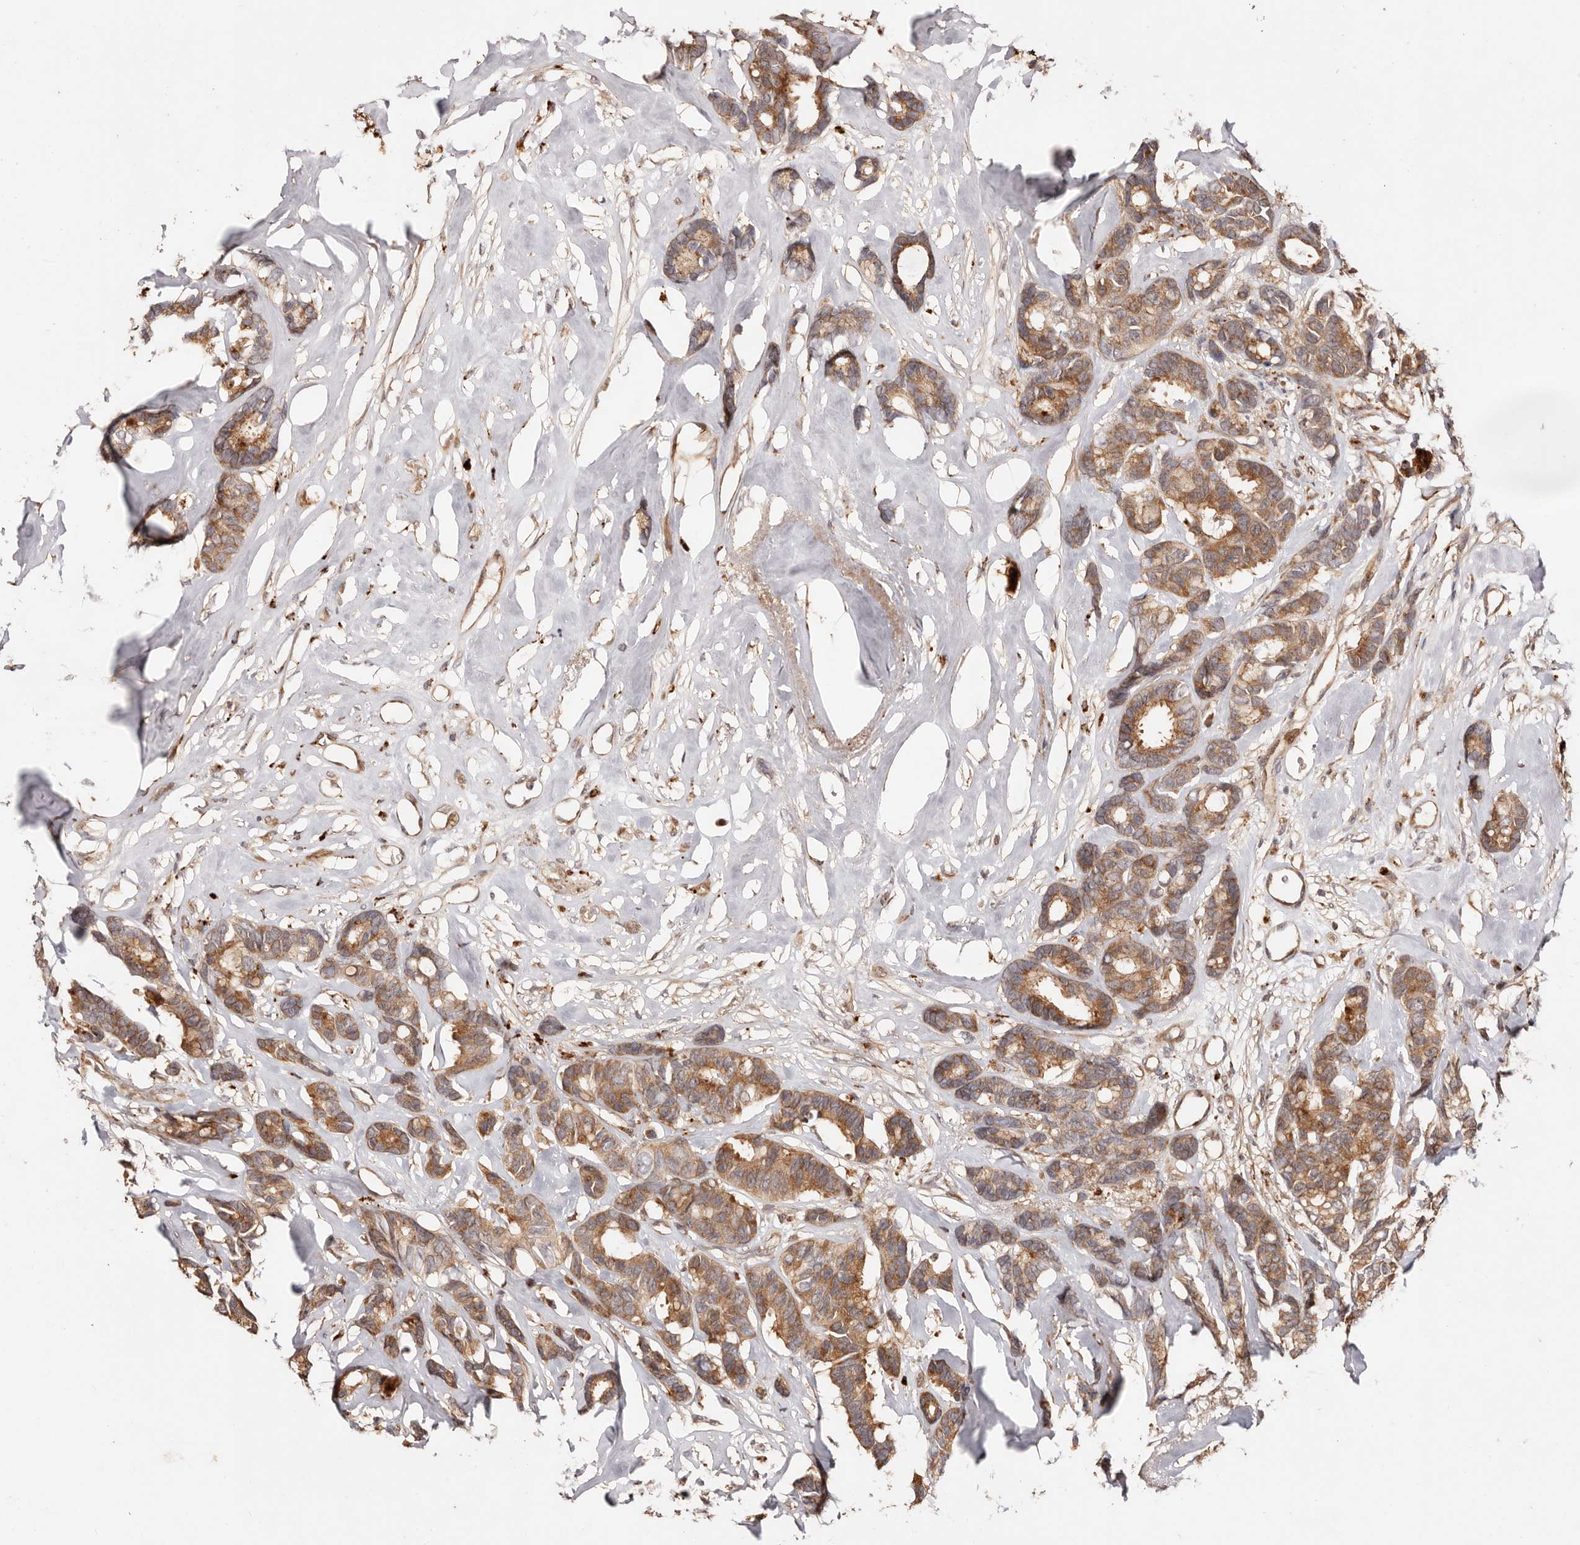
{"staining": {"intensity": "moderate", "quantity": ">75%", "location": "cytoplasmic/membranous"}, "tissue": "breast cancer", "cell_type": "Tumor cells", "image_type": "cancer", "snomed": [{"axis": "morphology", "description": "Duct carcinoma"}, {"axis": "topography", "description": "Breast"}], "caption": "This photomicrograph reveals immunohistochemistry (IHC) staining of breast infiltrating ductal carcinoma, with medium moderate cytoplasmic/membranous expression in approximately >75% of tumor cells.", "gene": "PTPN22", "patient": {"sex": "female", "age": 87}}